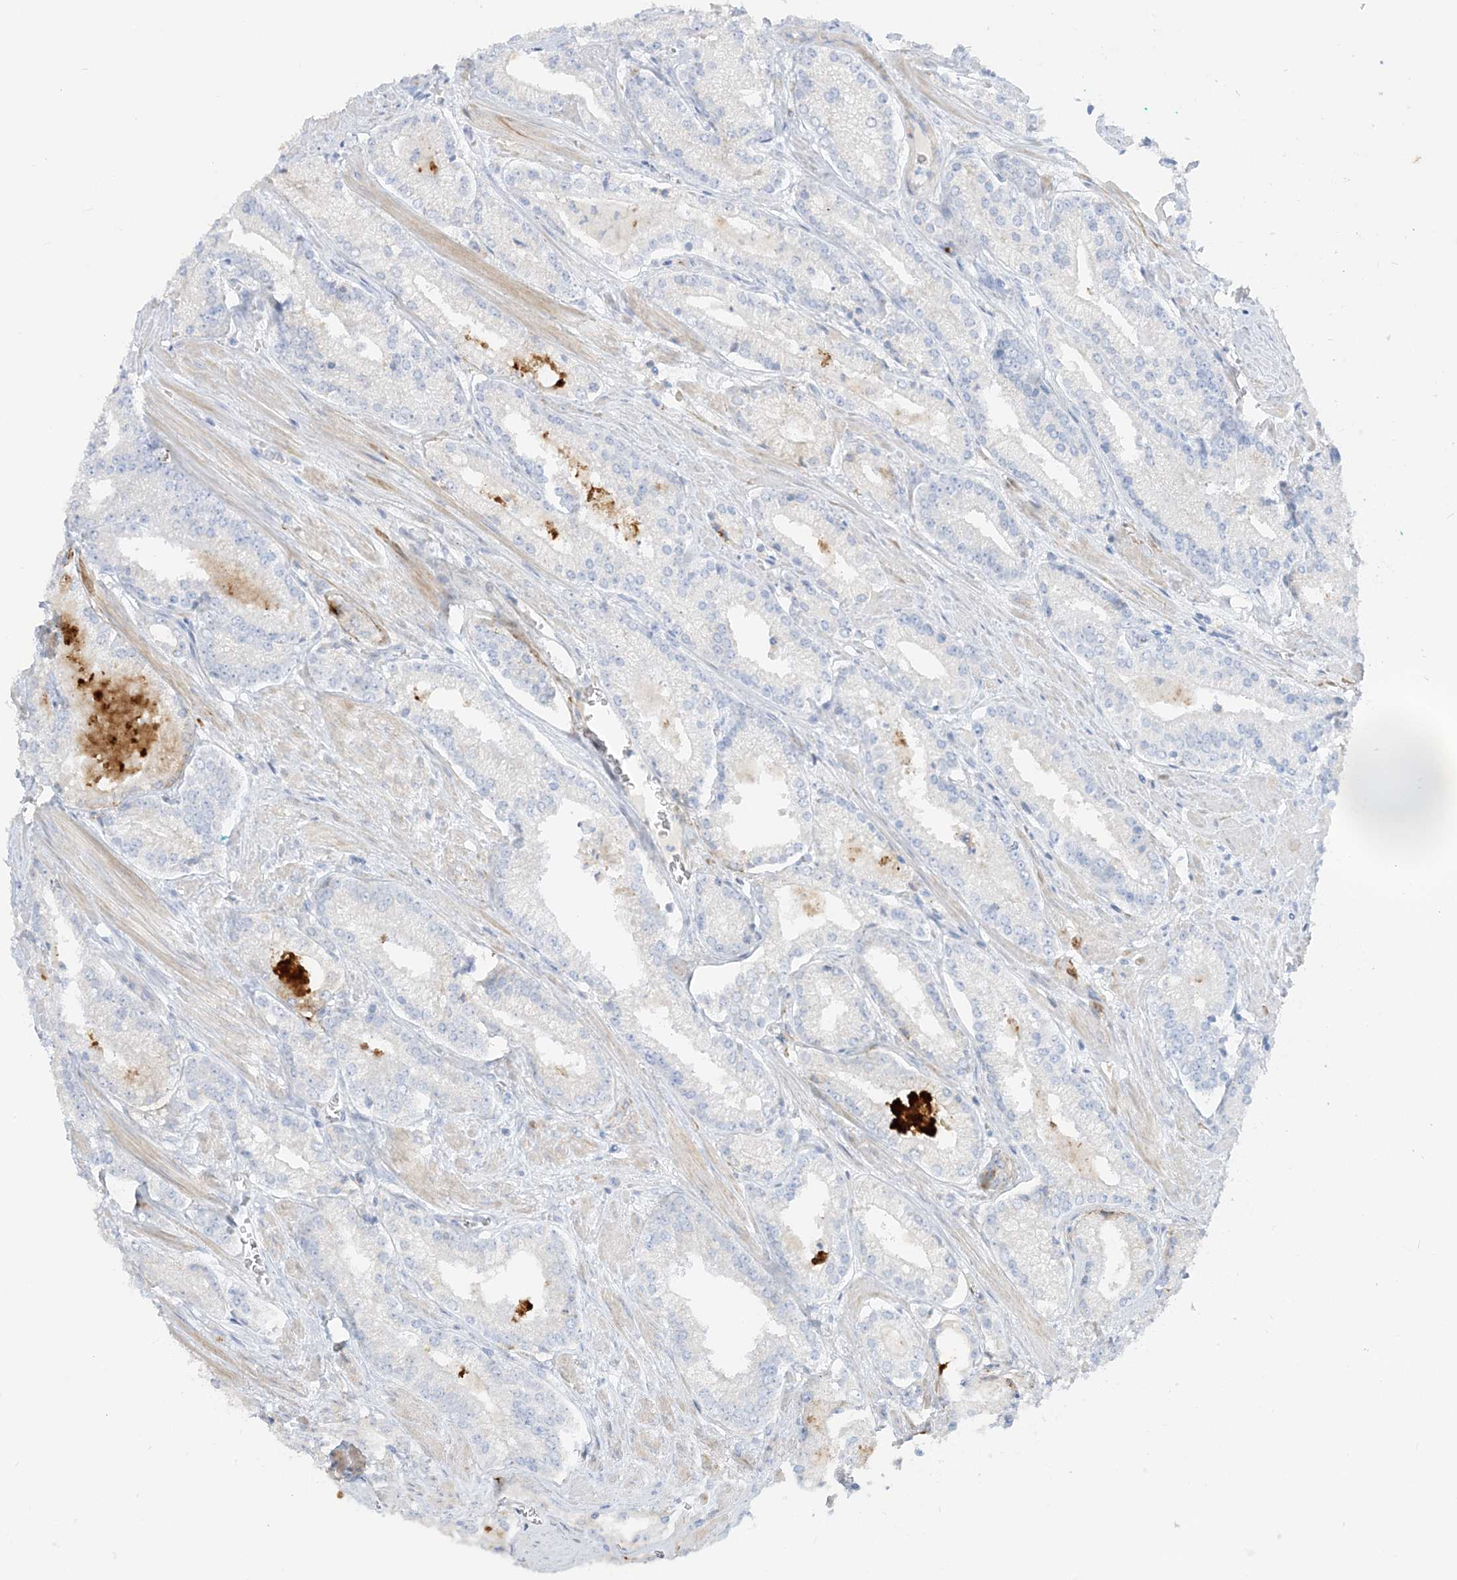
{"staining": {"intensity": "negative", "quantity": "none", "location": "none"}, "tissue": "prostate cancer", "cell_type": "Tumor cells", "image_type": "cancer", "snomed": [{"axis": "morphology", "description": "Adenocarcinoma, Low grade"}, {"axis": "topography", "description": "Prostate"}], "caption": "This micrograph is of prostate cancer (low-grade adenocarcinoma) stained with immunohistochemistry (IHC) to label a protein in brown with the nuclei are counter-stained blue. There is no positivity in tumor cells.", "gene": "SLC26A3", "patient": {"sex": "male", "age": 54}}